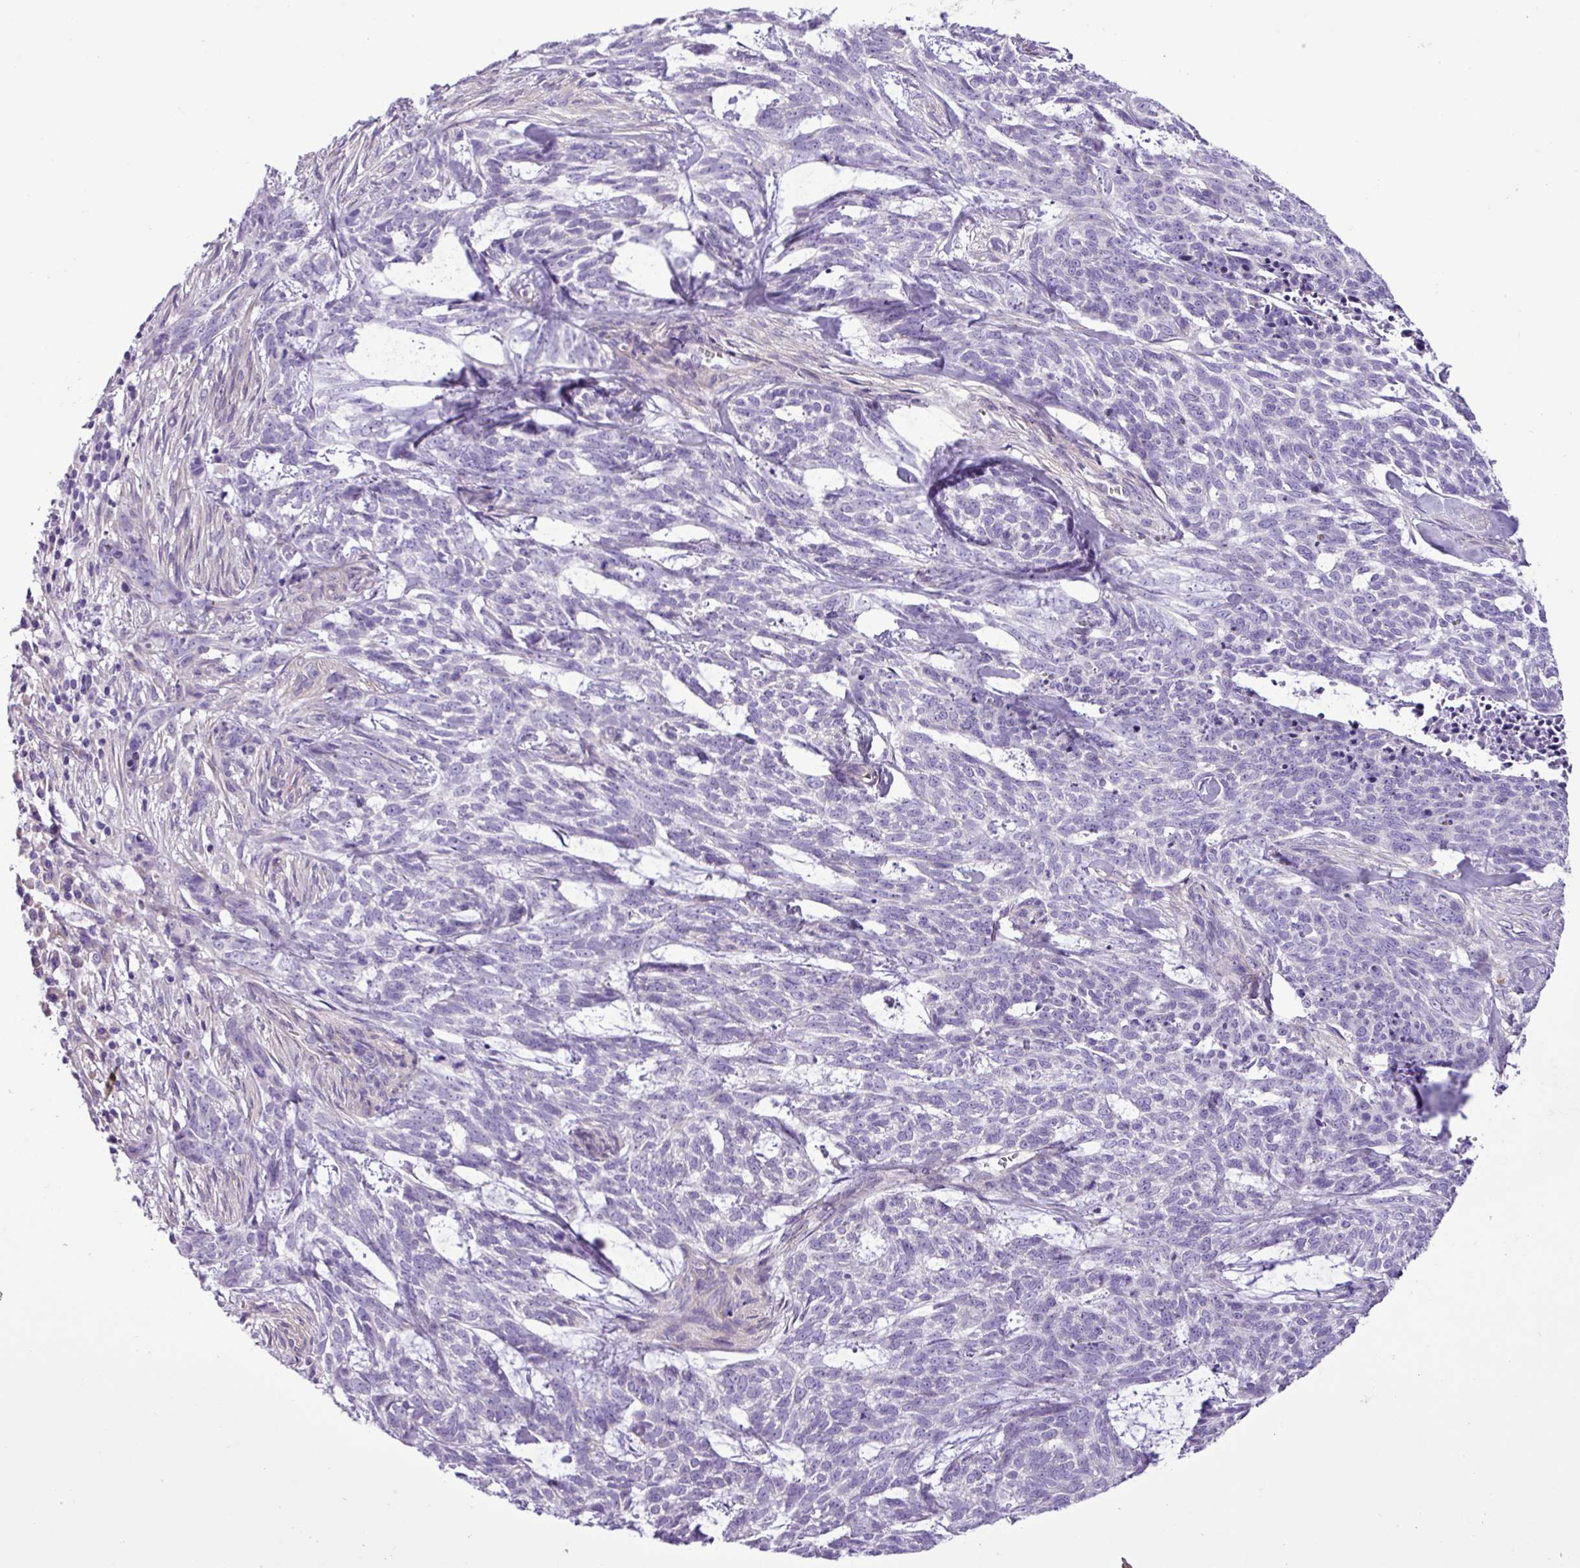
{"staining": {"intensity": "negative", "quantity": "none", "location": "none"}, "tissue": "skin cancer", "cell_type": "Tumor cells", "image_type": "cancer", "snomed": [{"axis": "morphology", "description": "Basal cell carcinoma"}, {"axis": "topography", "description": "Skin"}], "caption": "The histopathology image displays no significant staining in tumor cells of skin basal cell carcinoma.", "gene": "C11orf91", "patient": {"sex": "female", "age": 93}}